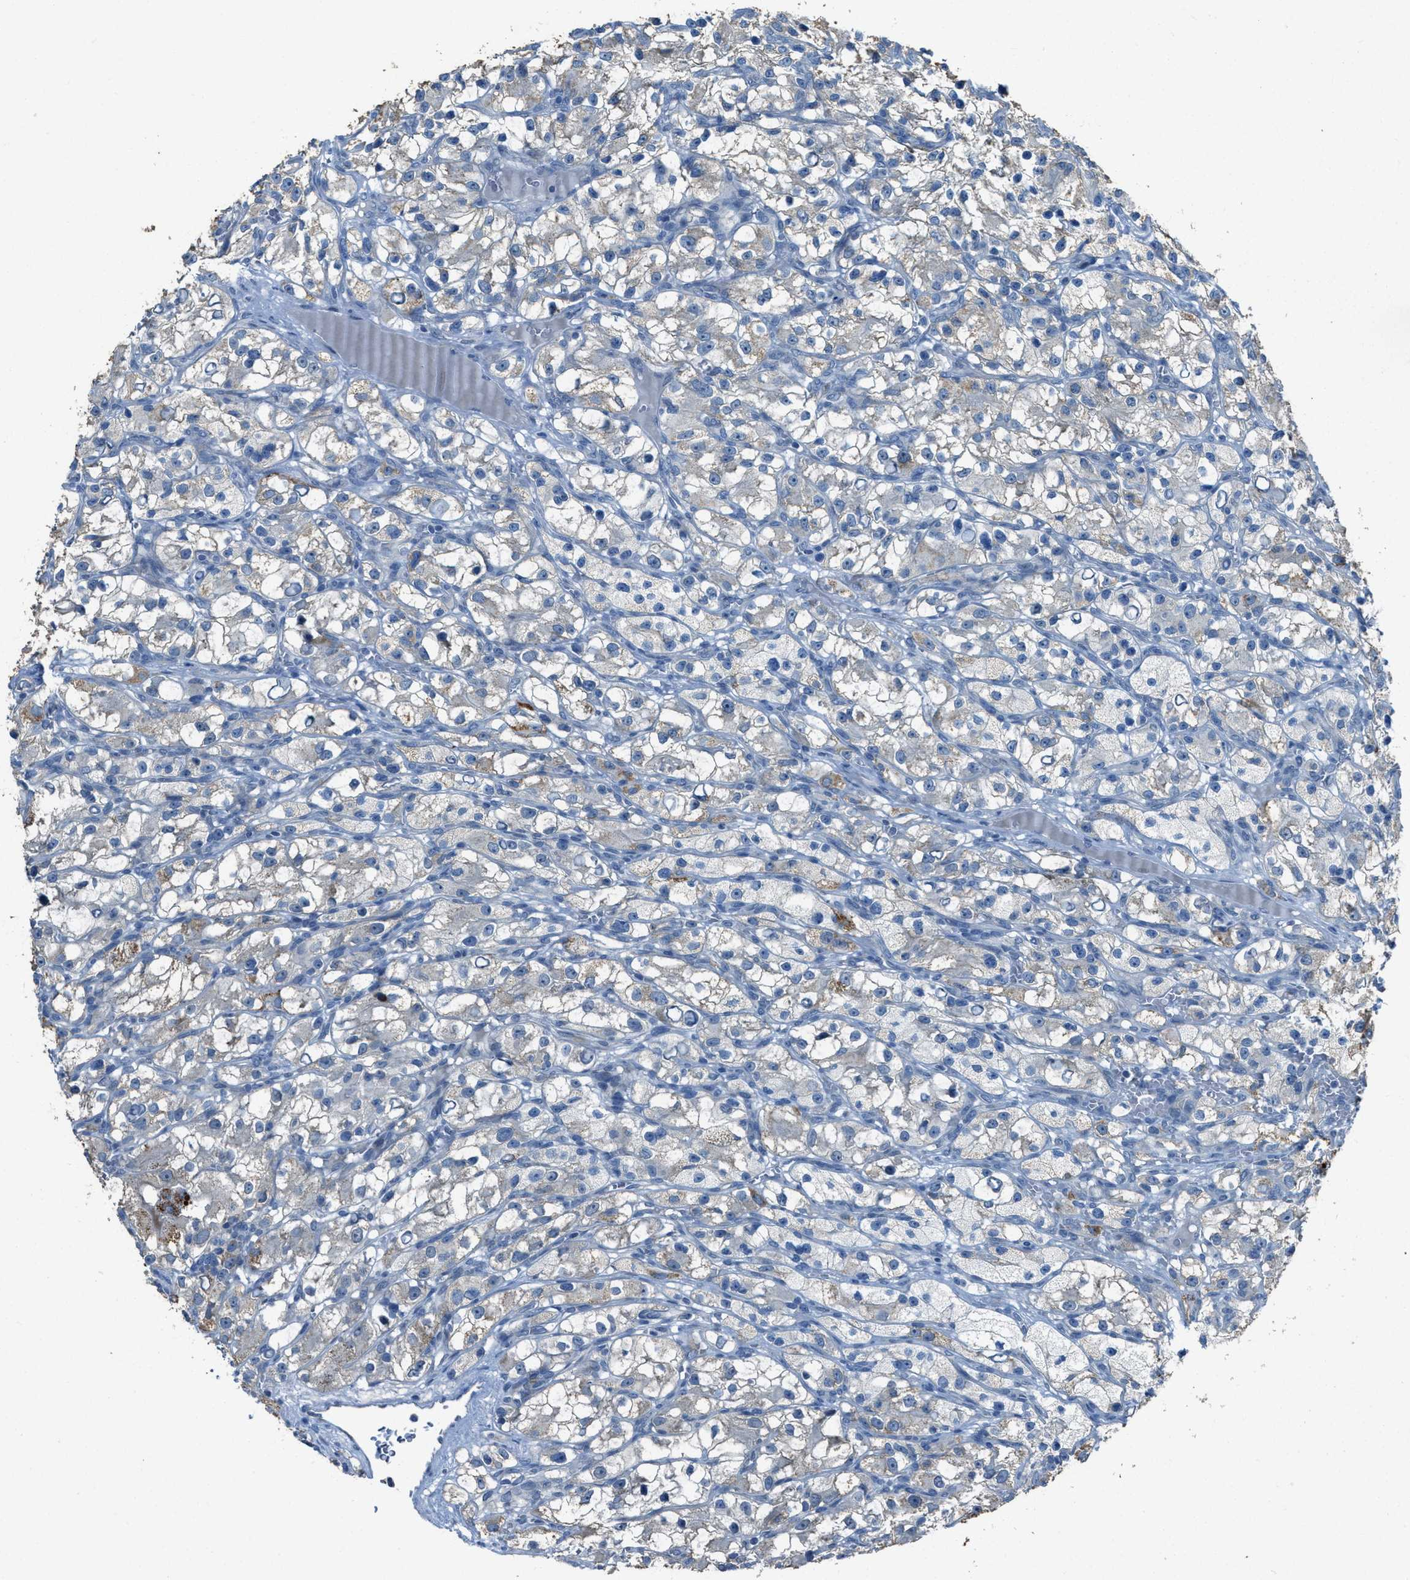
{"staining": {"intensity": "weak", "quantity": "<25%", "location": "cytoplasmic/membranous"}, "tissue": "renal cancer", "cell_type": "Tumor cells", "image_type": "cancer", "snomed": [{"axis": "morphology", "description": "Adenocarcinoma, NOS"}, {"axis": "topography", "description": "Kidney"}], "caption": "Immunohistochemical staining of renal adenocarcinoma exhibits no significant expression in tumor cells.", "gene": "CDON", "patient": {"sex": "female", "age": 57}}